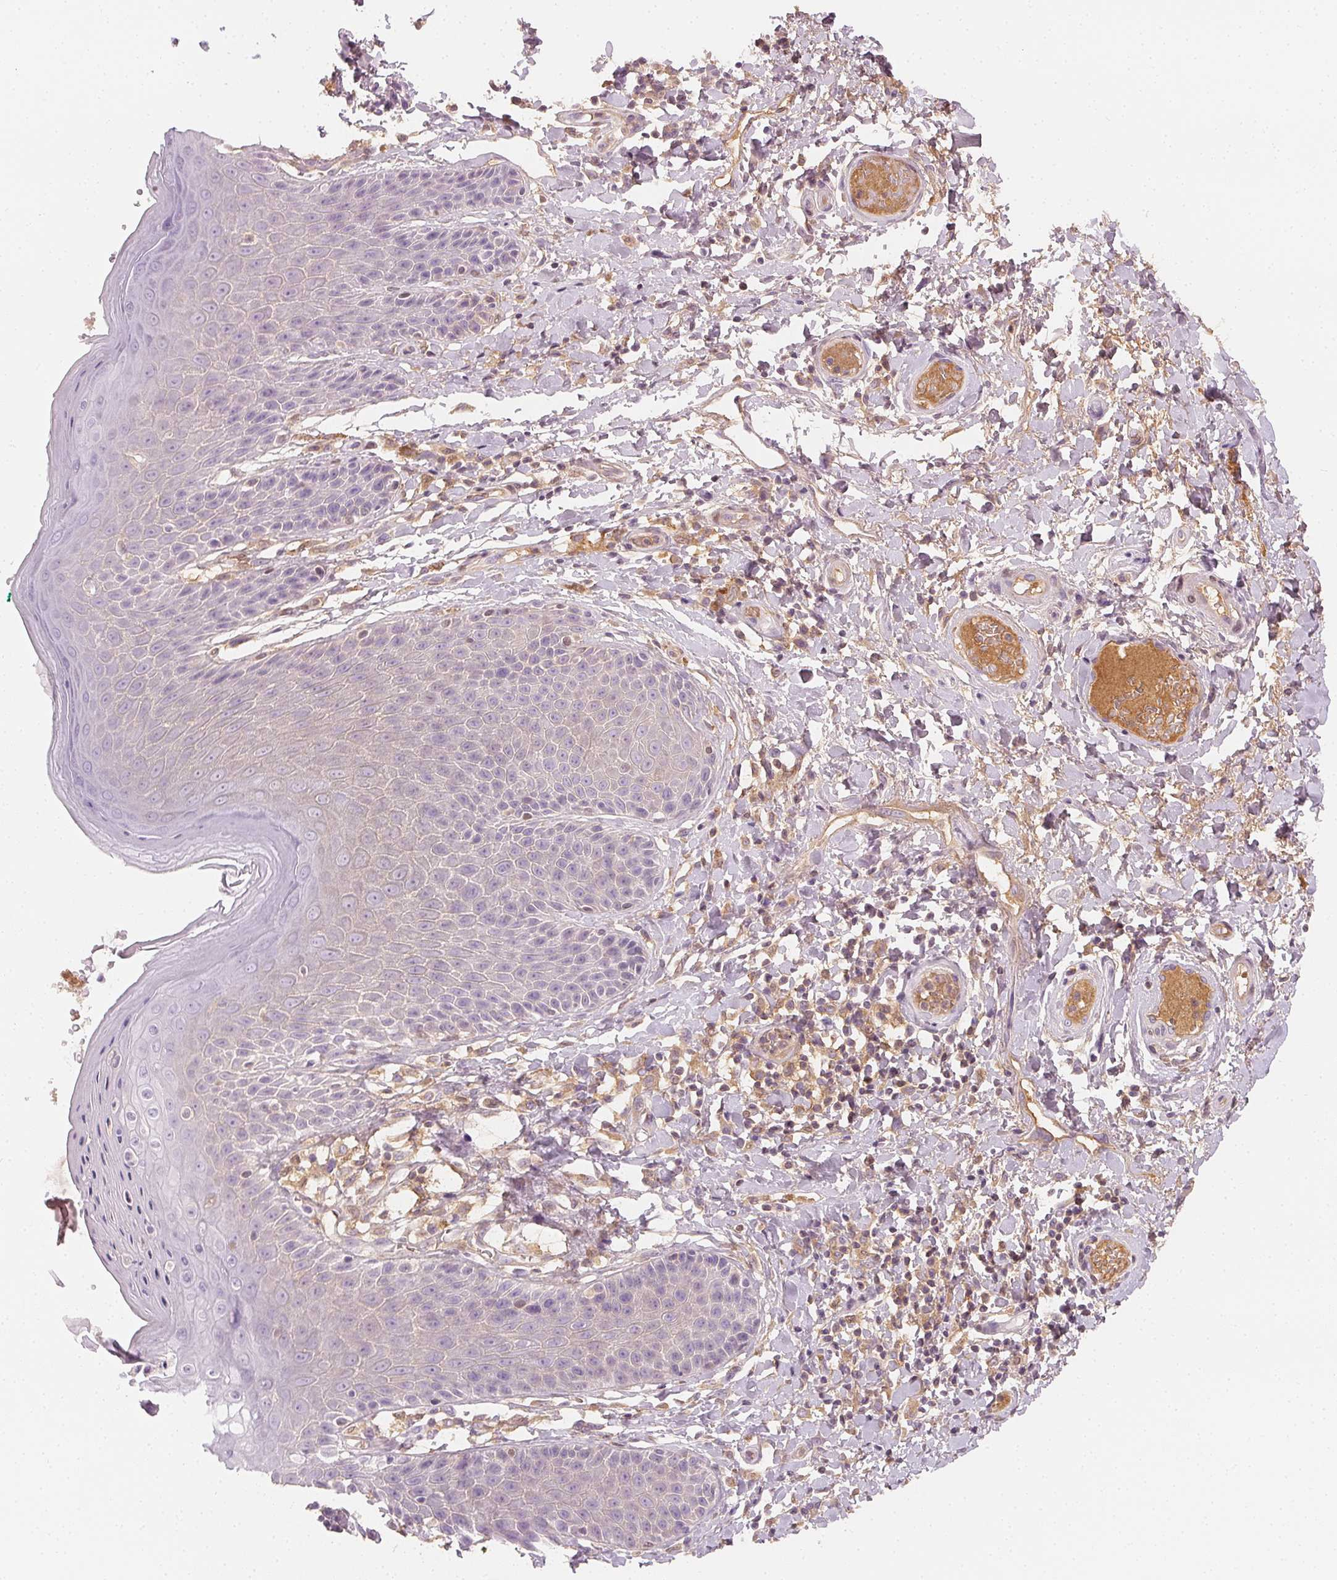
{"staining": {"intensity": "negative", "quantity": "none", "location": "none"}, "tissue": "skin", "cell_type": "Epidermal cells", "image_type": "normal", "snomed": [{"axis": "morphology", "description": "Normal tissue, NOS"}, {"axis": "topography", "description": "Anal"}, {"axis": "topography", "description": "Peripheral nerve tissue"}], "caption": "Human skin stained for a protein using immunohistochemistry (IHC) reveals no staining in epidermal cells.", "gene": "AFM", "patient": {"sex": "male", "age": 51}}